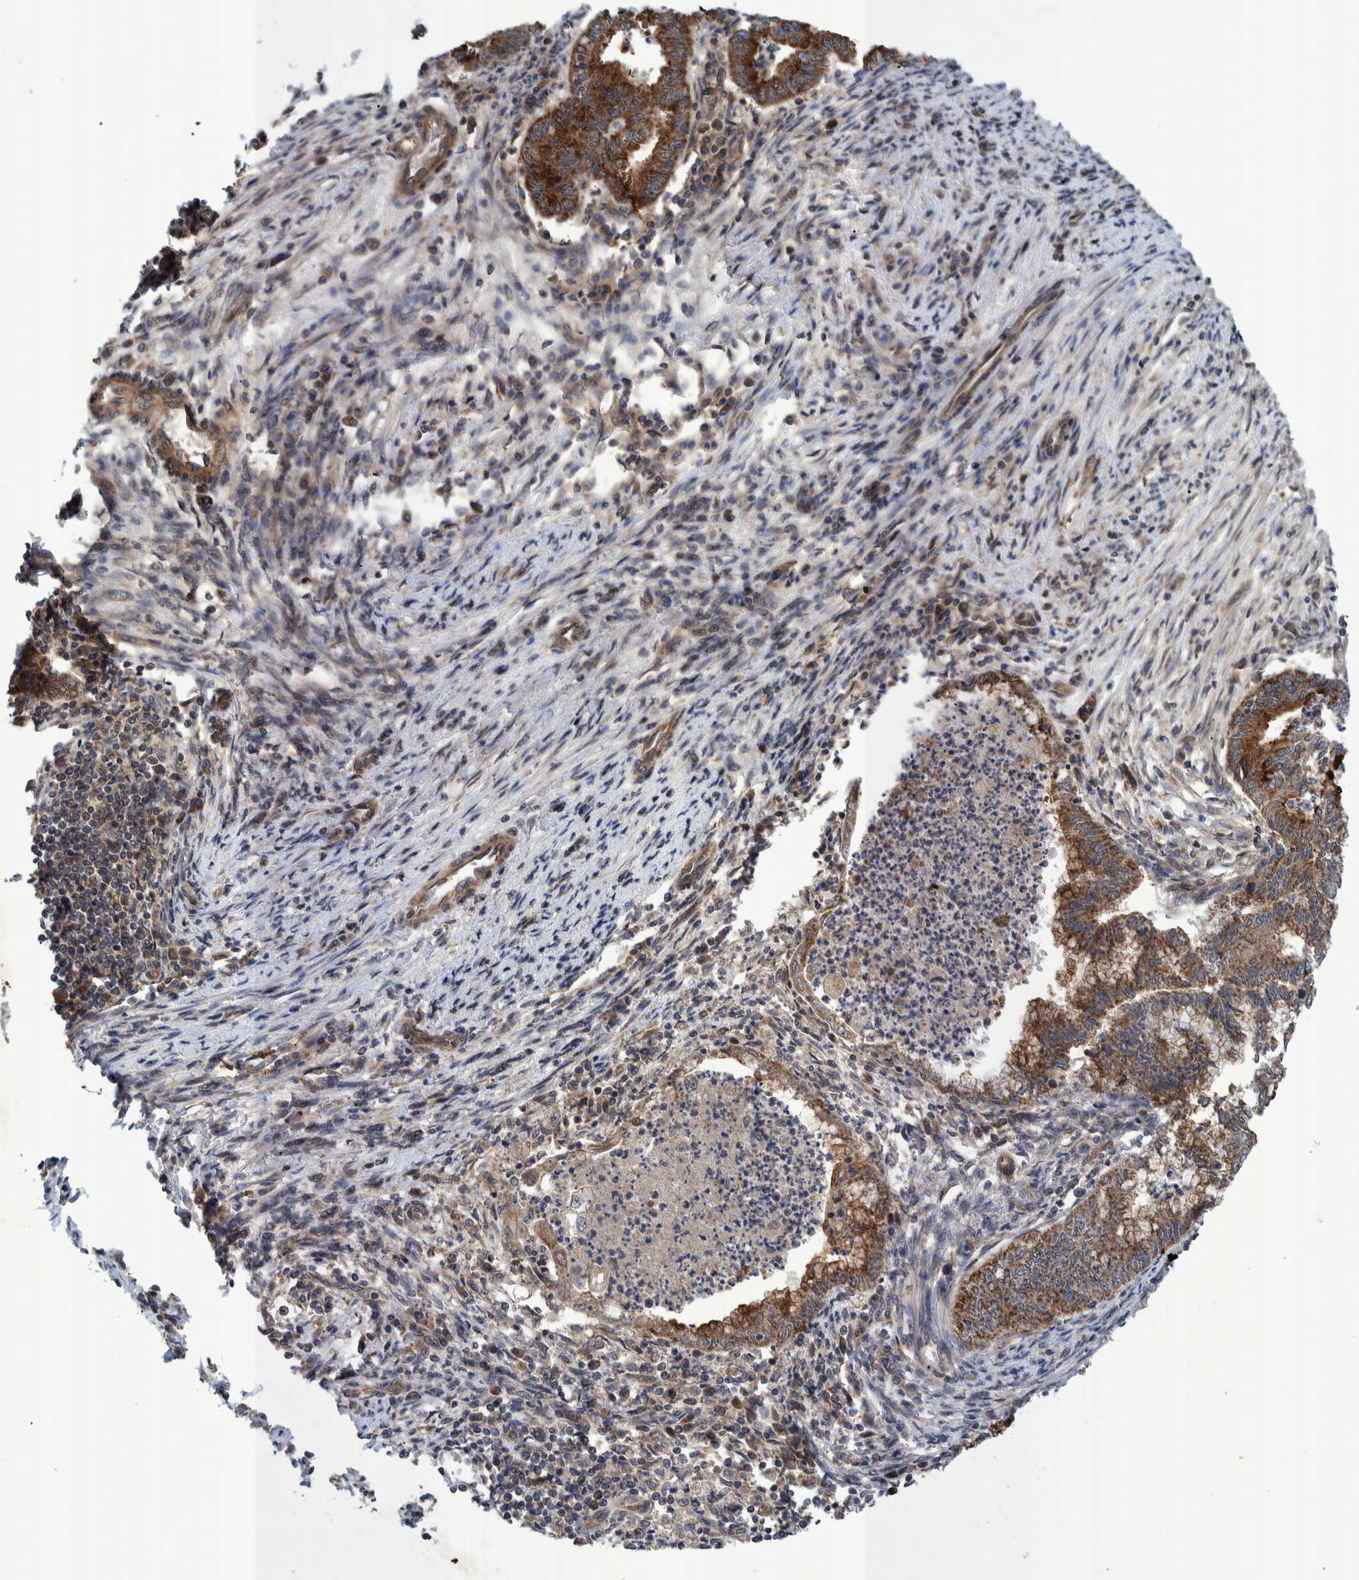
{"staining": {"intensity": "strong", "quantity": ">75%", "location": "cytoplasmic/membranous"}, "tissue": "endometrial cancer", "cell_type": "Tumor cells", "image_type": "cancer", "snomed": [{"axis": "morphology", "description": "Polyp, NOS"}, {"axis": "morphology", "description": "Adenocarcinoma, NOS"}, {"axis": "morphology", "description": "Adenoma, NOS"}, {"axis": "topography", "description": "Endometrium"}], "caption": "A high amount of strong cytoplasmic/membranous positivity is seen in about >75% of tumor cells in endometrial cancer (polyp) tissue.", "gene": "MRPS7", "patient": {"sex": "female", "age": 79}}